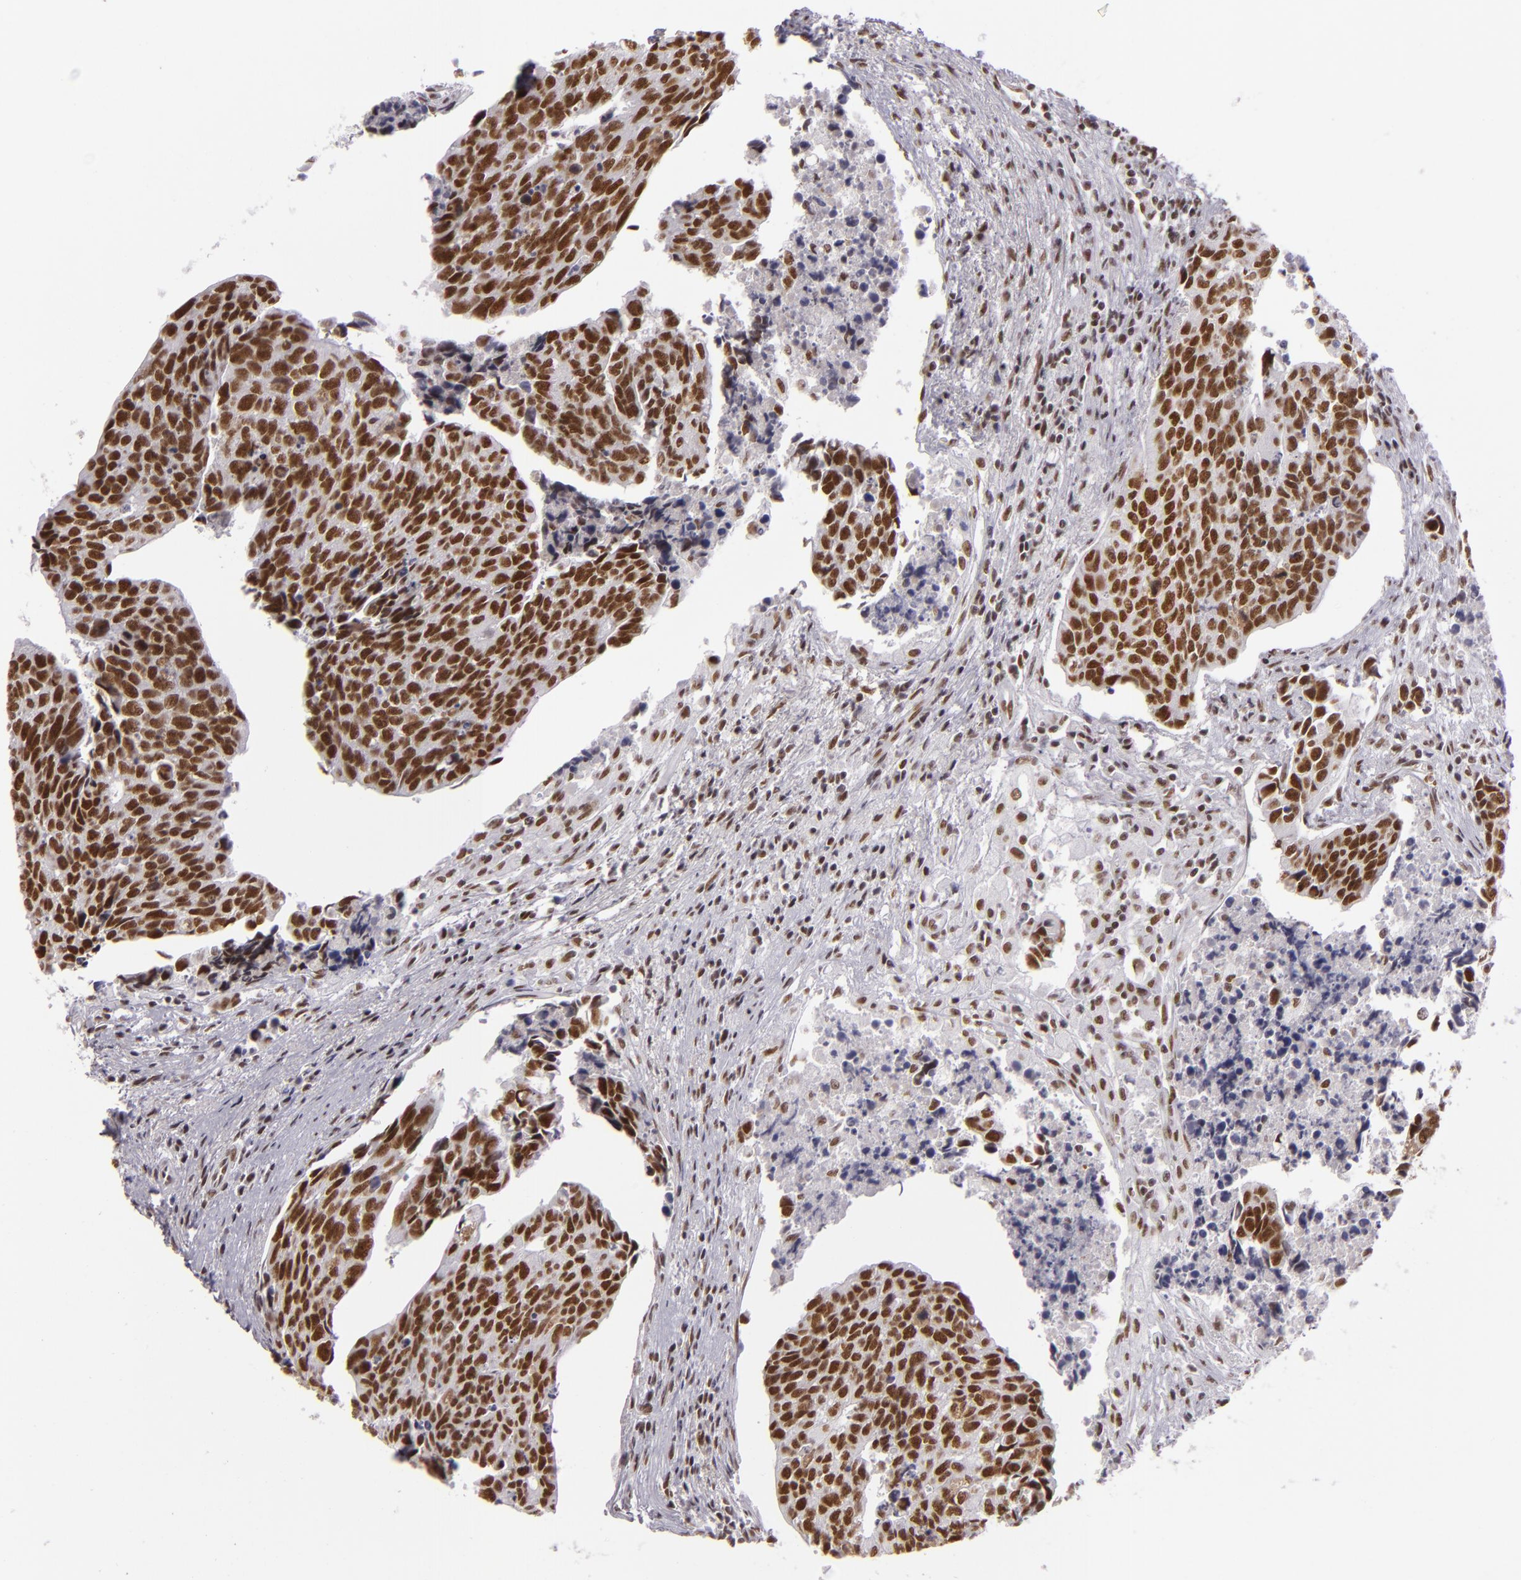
{"staining": {"intensity": "strong", "quantity": ">75%", "location": "nuclear"}, "tissue": "urothelial cancer", "cell_type": "Tumor cells", "image_type": "cancer", "snomed": [{"axis": "morphology", "description": "Urothelial carcinoma, High grade"}, {"axis": "topography", "description": "Urinary bladder"}], "caption": "This is a photomicrograph of IHC staining of urothelial cancer, which shows strong expression in the nuclear of tumor cells.", "gene": "BRD8", "patient": {"sex": "male", "age": 81}}